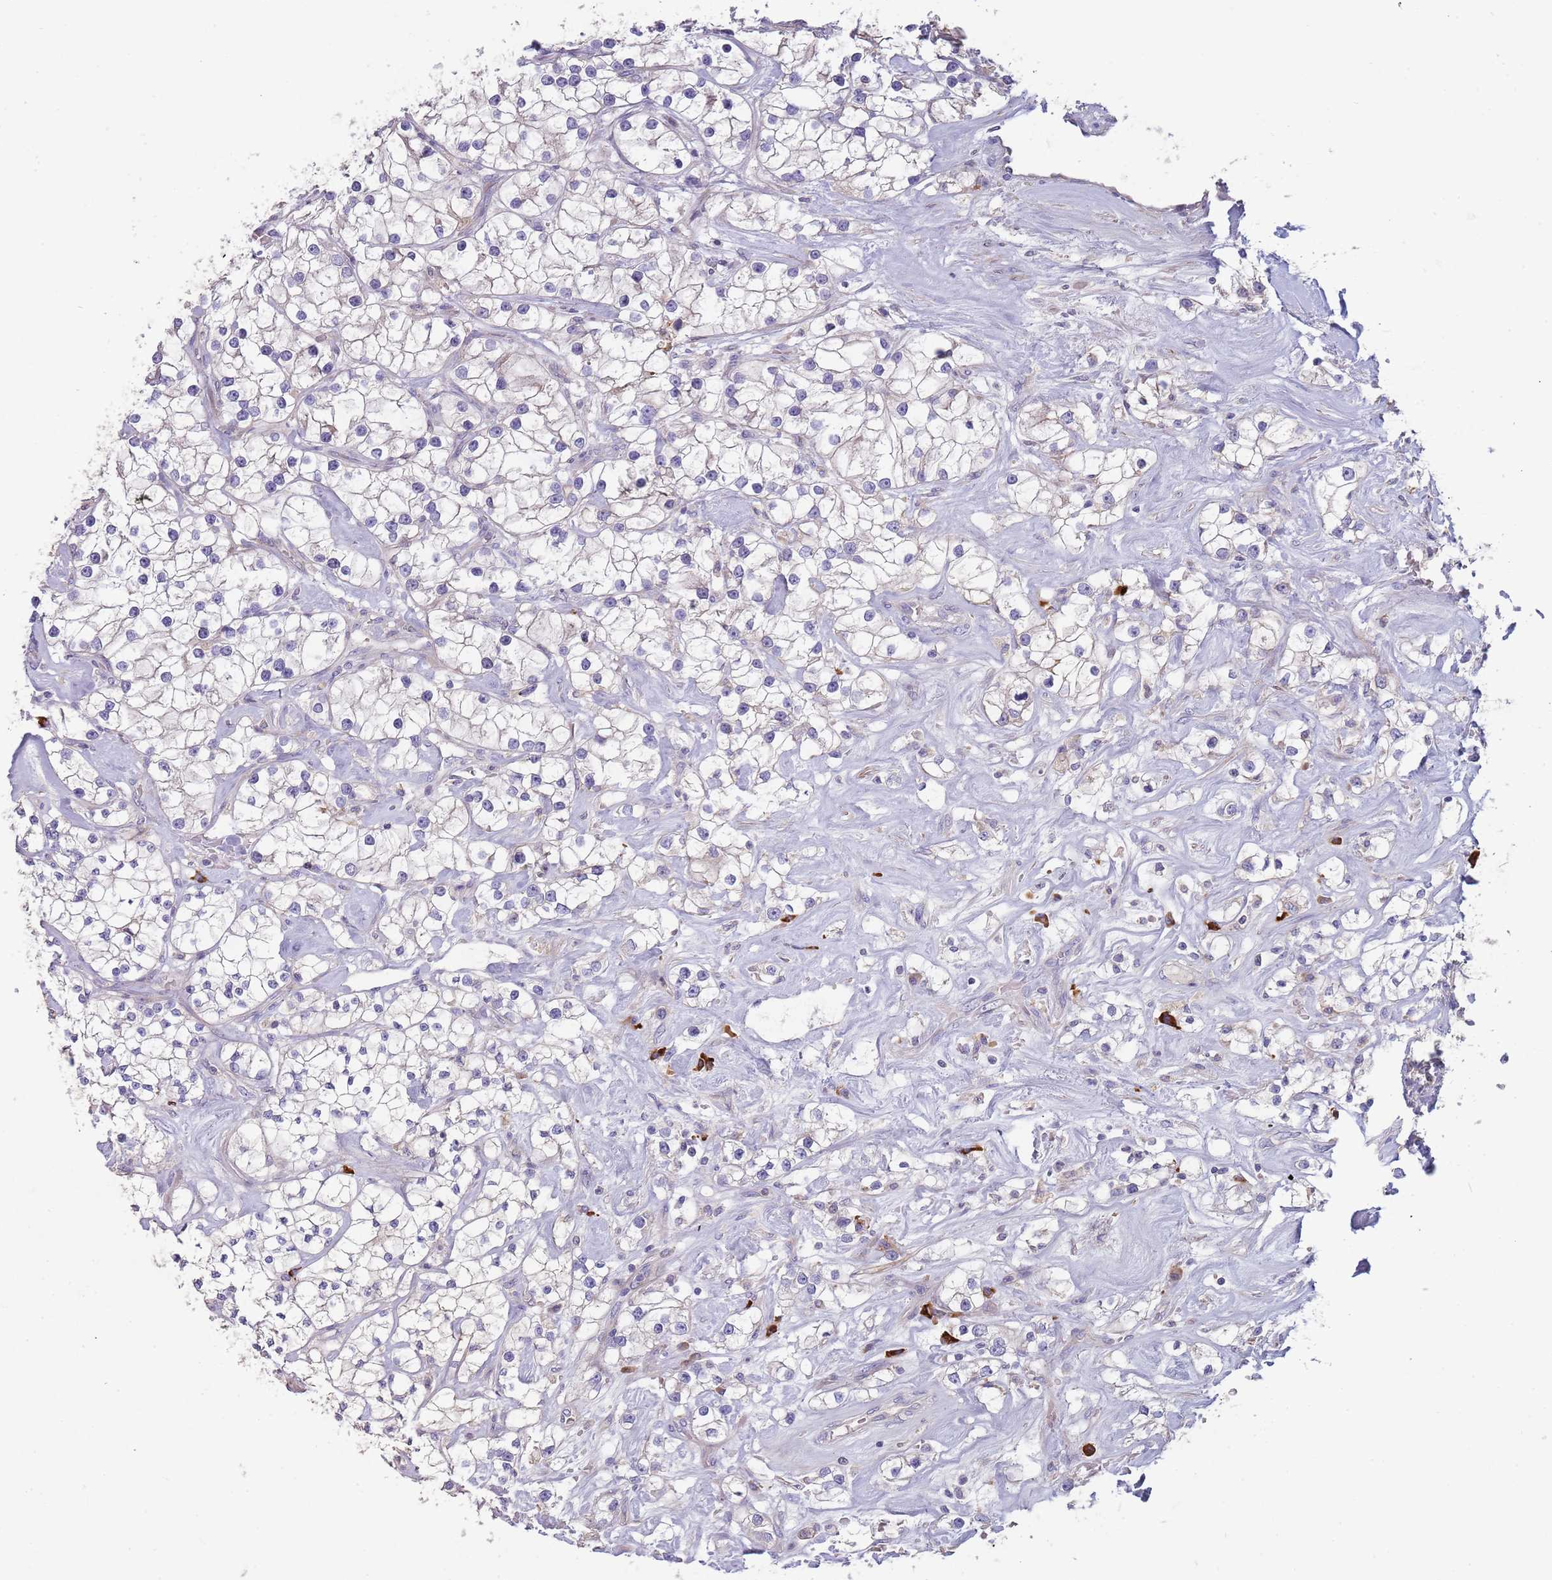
{"staining": {"intensity": "negative", "quantity": "none", "location": "none"}, "tissue": "renal cancer", "cell_type": "Tumor cells", "image_type": "cancer", "snomed": [{"axis": "morphology", "description": "Adenocarcinoma, NOS"}, {"axis": "topography", "description": "Kidney"}], "caption": "Immunohistochemistry of human adenocarcinoma (renal) reveals no positivity in tumor cells.", "gene": "SUSD1", "patient": {"sex": "male", "age": 77}}